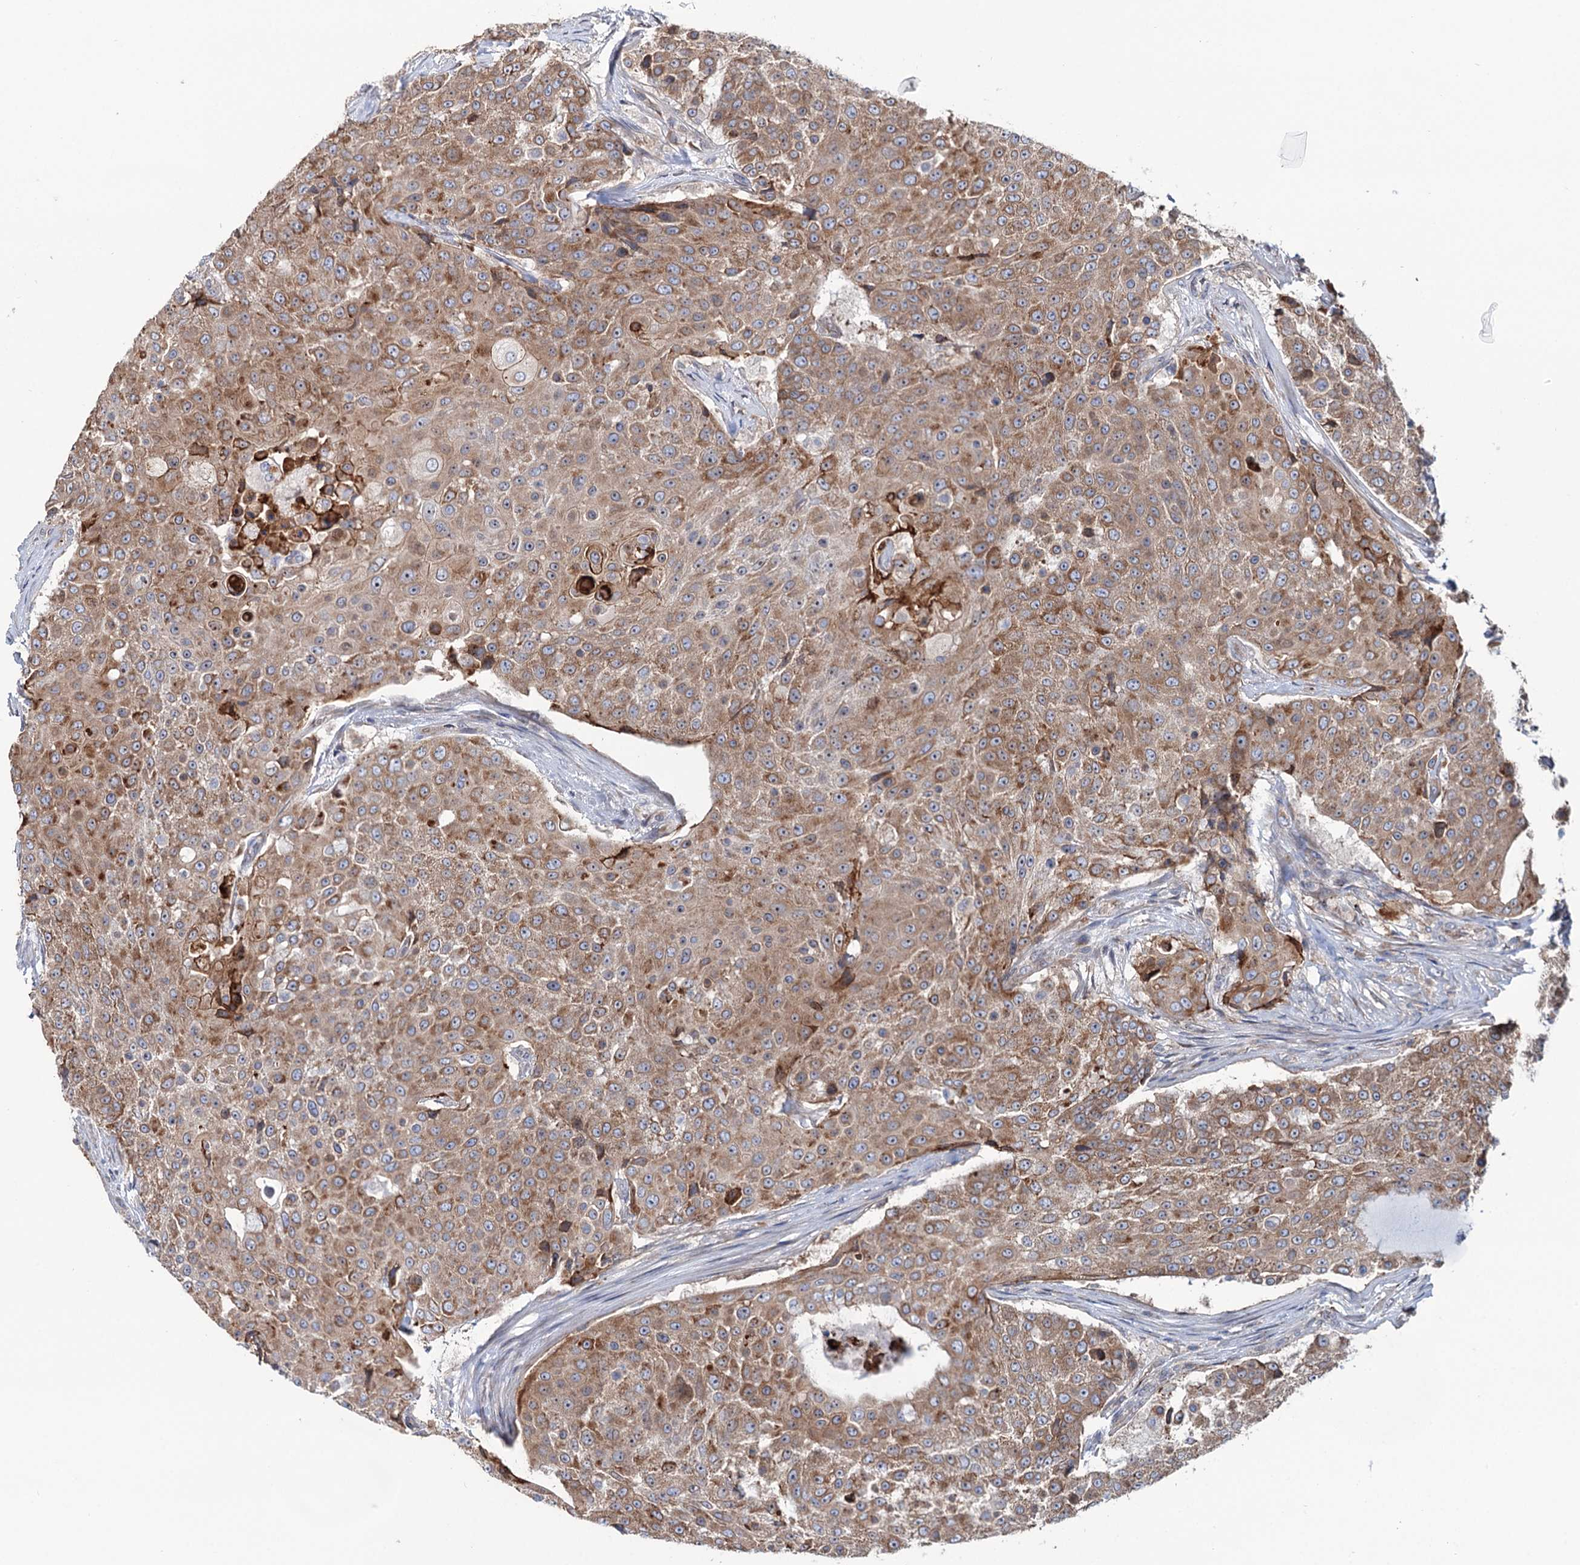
{"staining": {"intensity": "moderate", "quantity": ">75%", "location": "cytoplasmic/membranous"}, "tissue": "urothelial cancer", "cell_type": "Tumor cells", "image_type": "cancer", "snomed": [{"axis": "morphology", "description": "Urothelial carcinoma, High grade"}, {"axis": "topography", "description": "Urinary bladder"}], "caption": "Immunohistochemistry (IHC) staining of high-grade urothelial carcinoma, which demonstrates medium levels of moderate cytoplasmic/membranous positivity in about >75% of tumor cells indicating moderate cytoplasmic/membranous protein staining. The staining was performed using DAB (3,3'-diaminobenzidine) (brown) for protein detection and nuclei were counterstained in hematoxylin (blue).", "gene": "PTDSS2", "patient": {"sex": "female", "age": 63}}